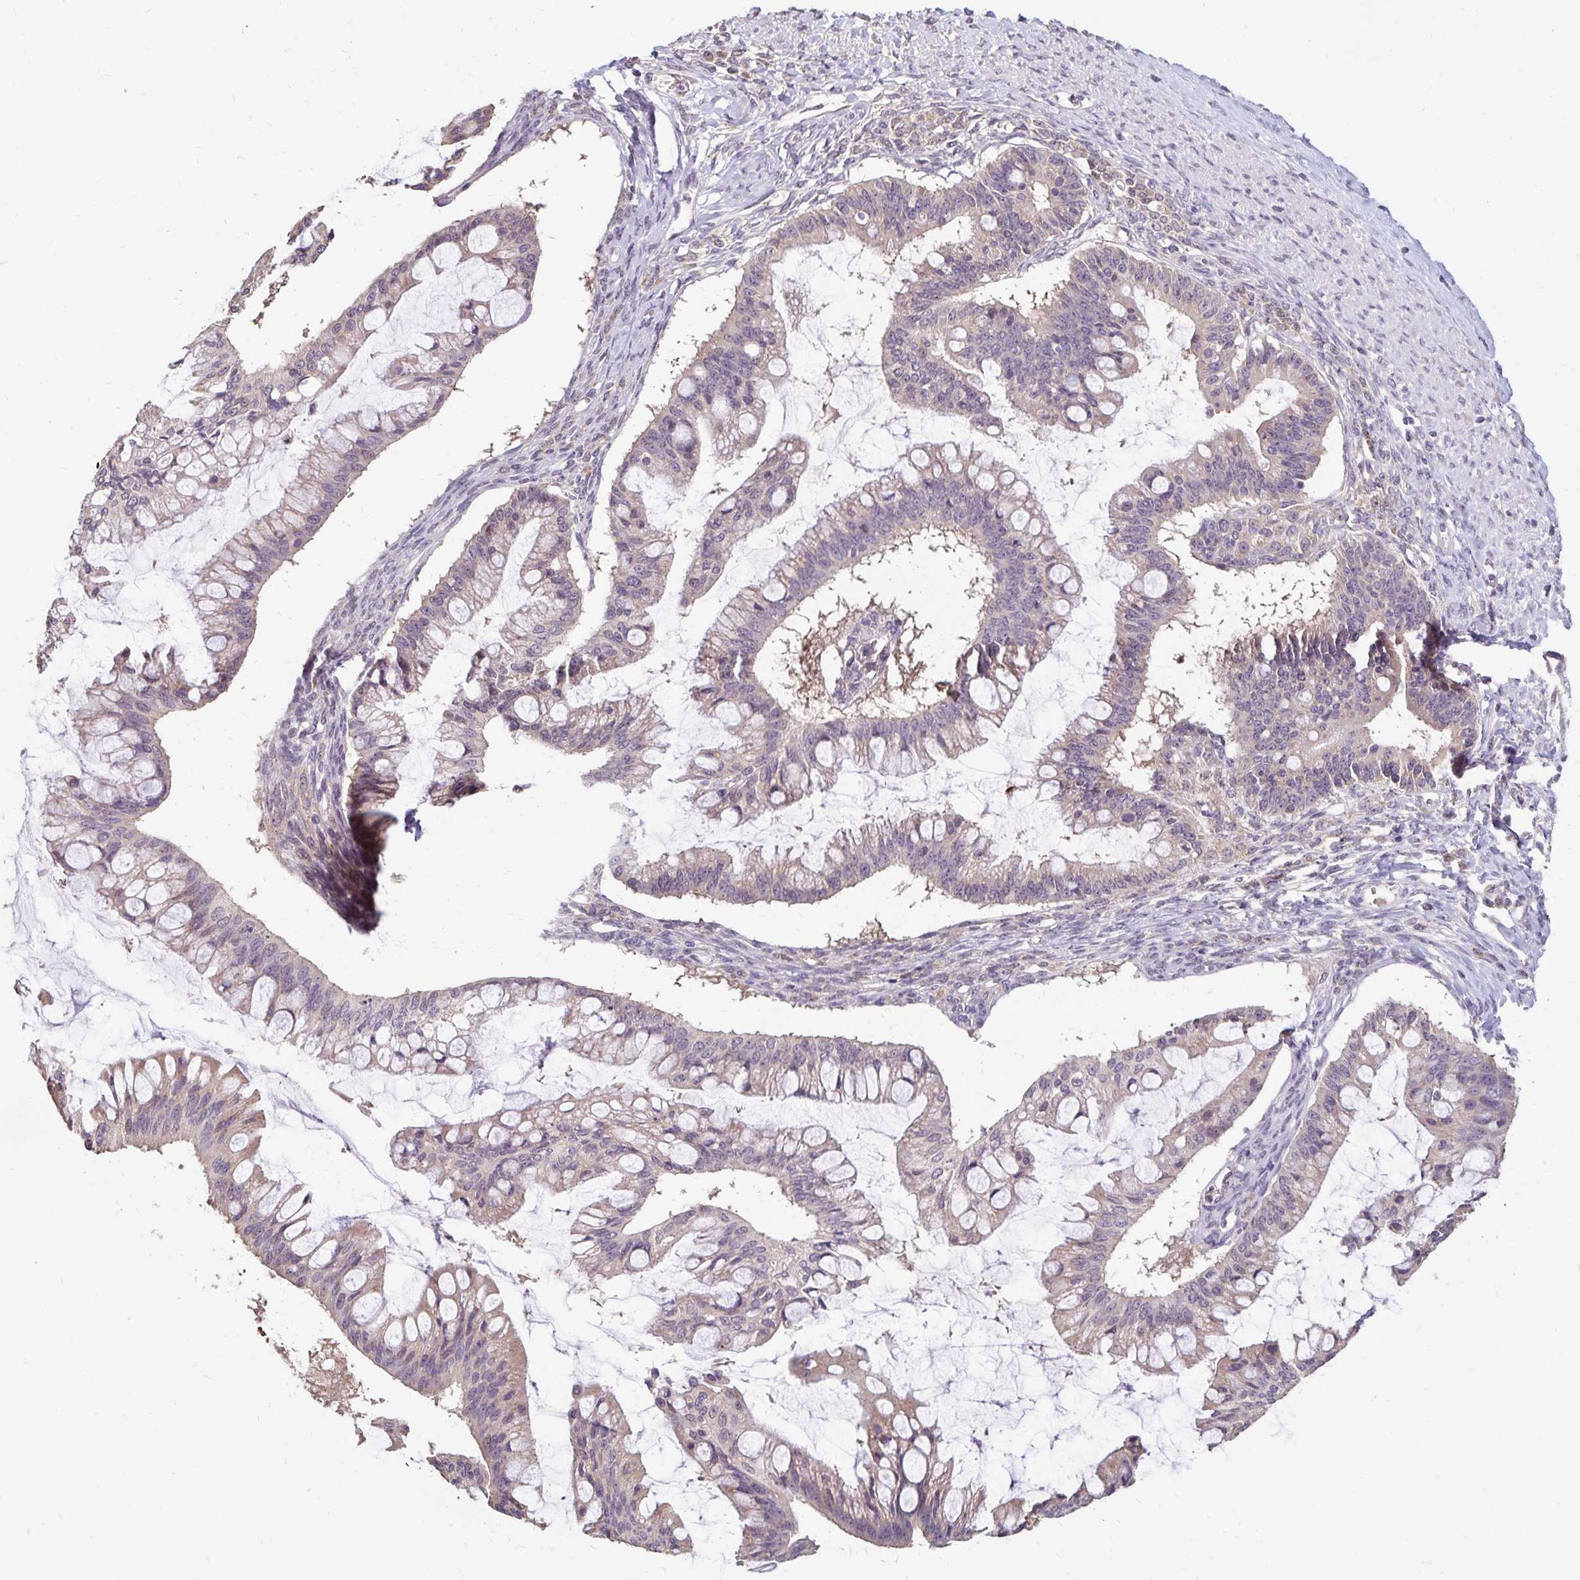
{"staining": {"intensity": "negative", "quantity": "none", "location": "none"}, "tissue": "ovarian cancer", "cell_type": "Tumor cells", "image_type": "cancer", "snomed": [{"axis": "morphology", "description": "Cystadenocarcinoma, mucinous, NOS"}, {"axis": "topography", "description": "Ovary"}], "caption": "Immunohistochemical staining of ovarian mucinous cystadenocarcinoma reveals no significant expression in tumor cells.", "gene": "EMC10", "patient": {"sex": "female", "age": 73}}